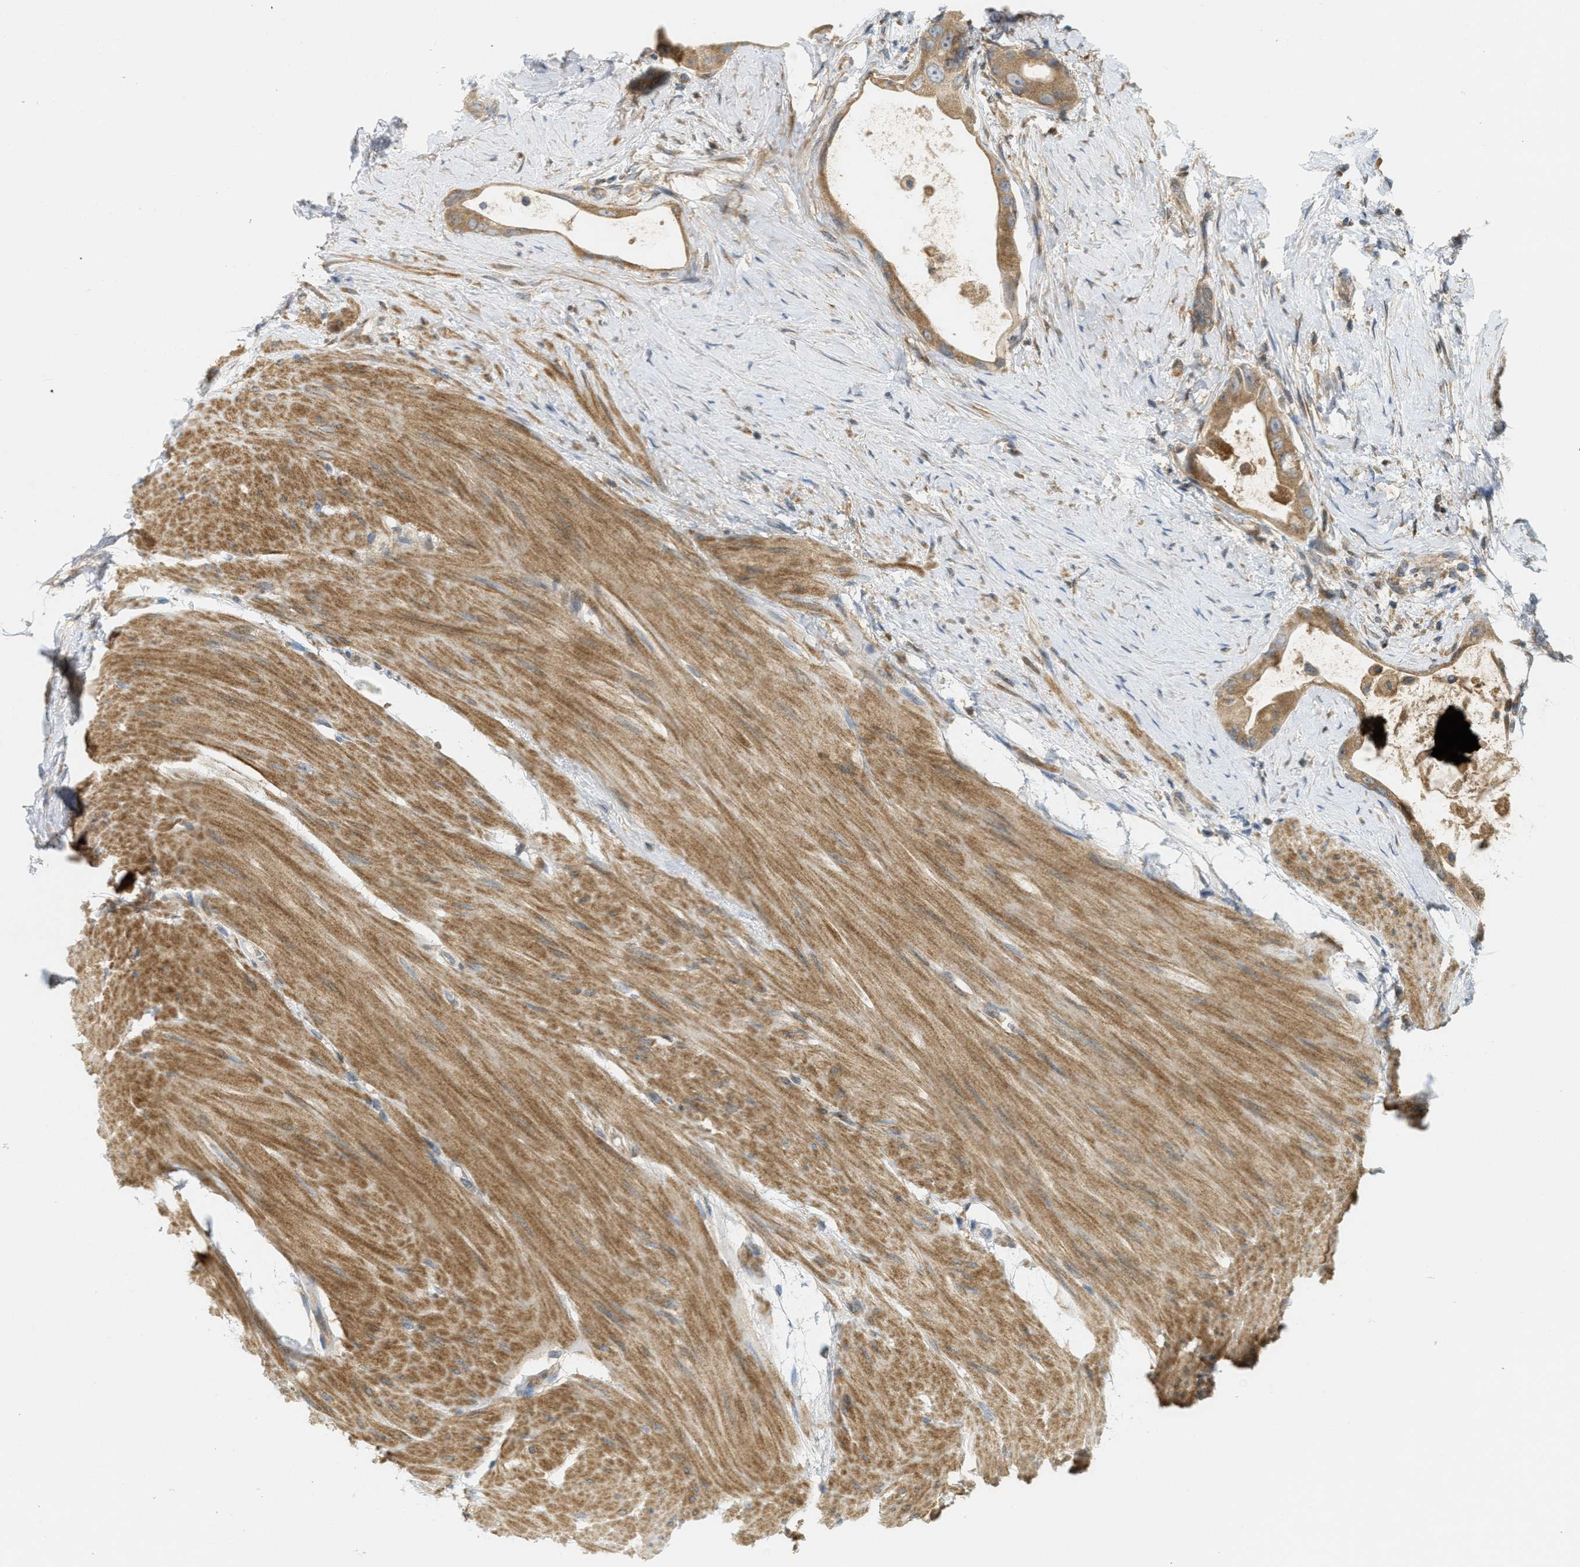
{"staining": {"intensity": "moderate", "quantity": ">75%", "location": "cytoplasmic/membranous"}, "tissue": "colorectal cancer", "cell_type": "Tumor cells", "image_type": "cancer", "snomed": [{"axis": "morphology", "description": "Adenocarcinoma, NOS"}, {"axis": "topography", "description": "Rectum"}], "caption": "Colorectal cancer stained with a protein marker reveals moderate staining in tumor cells.", "gene": "PROC", "patient": {"sex": "male", "age": 51}}